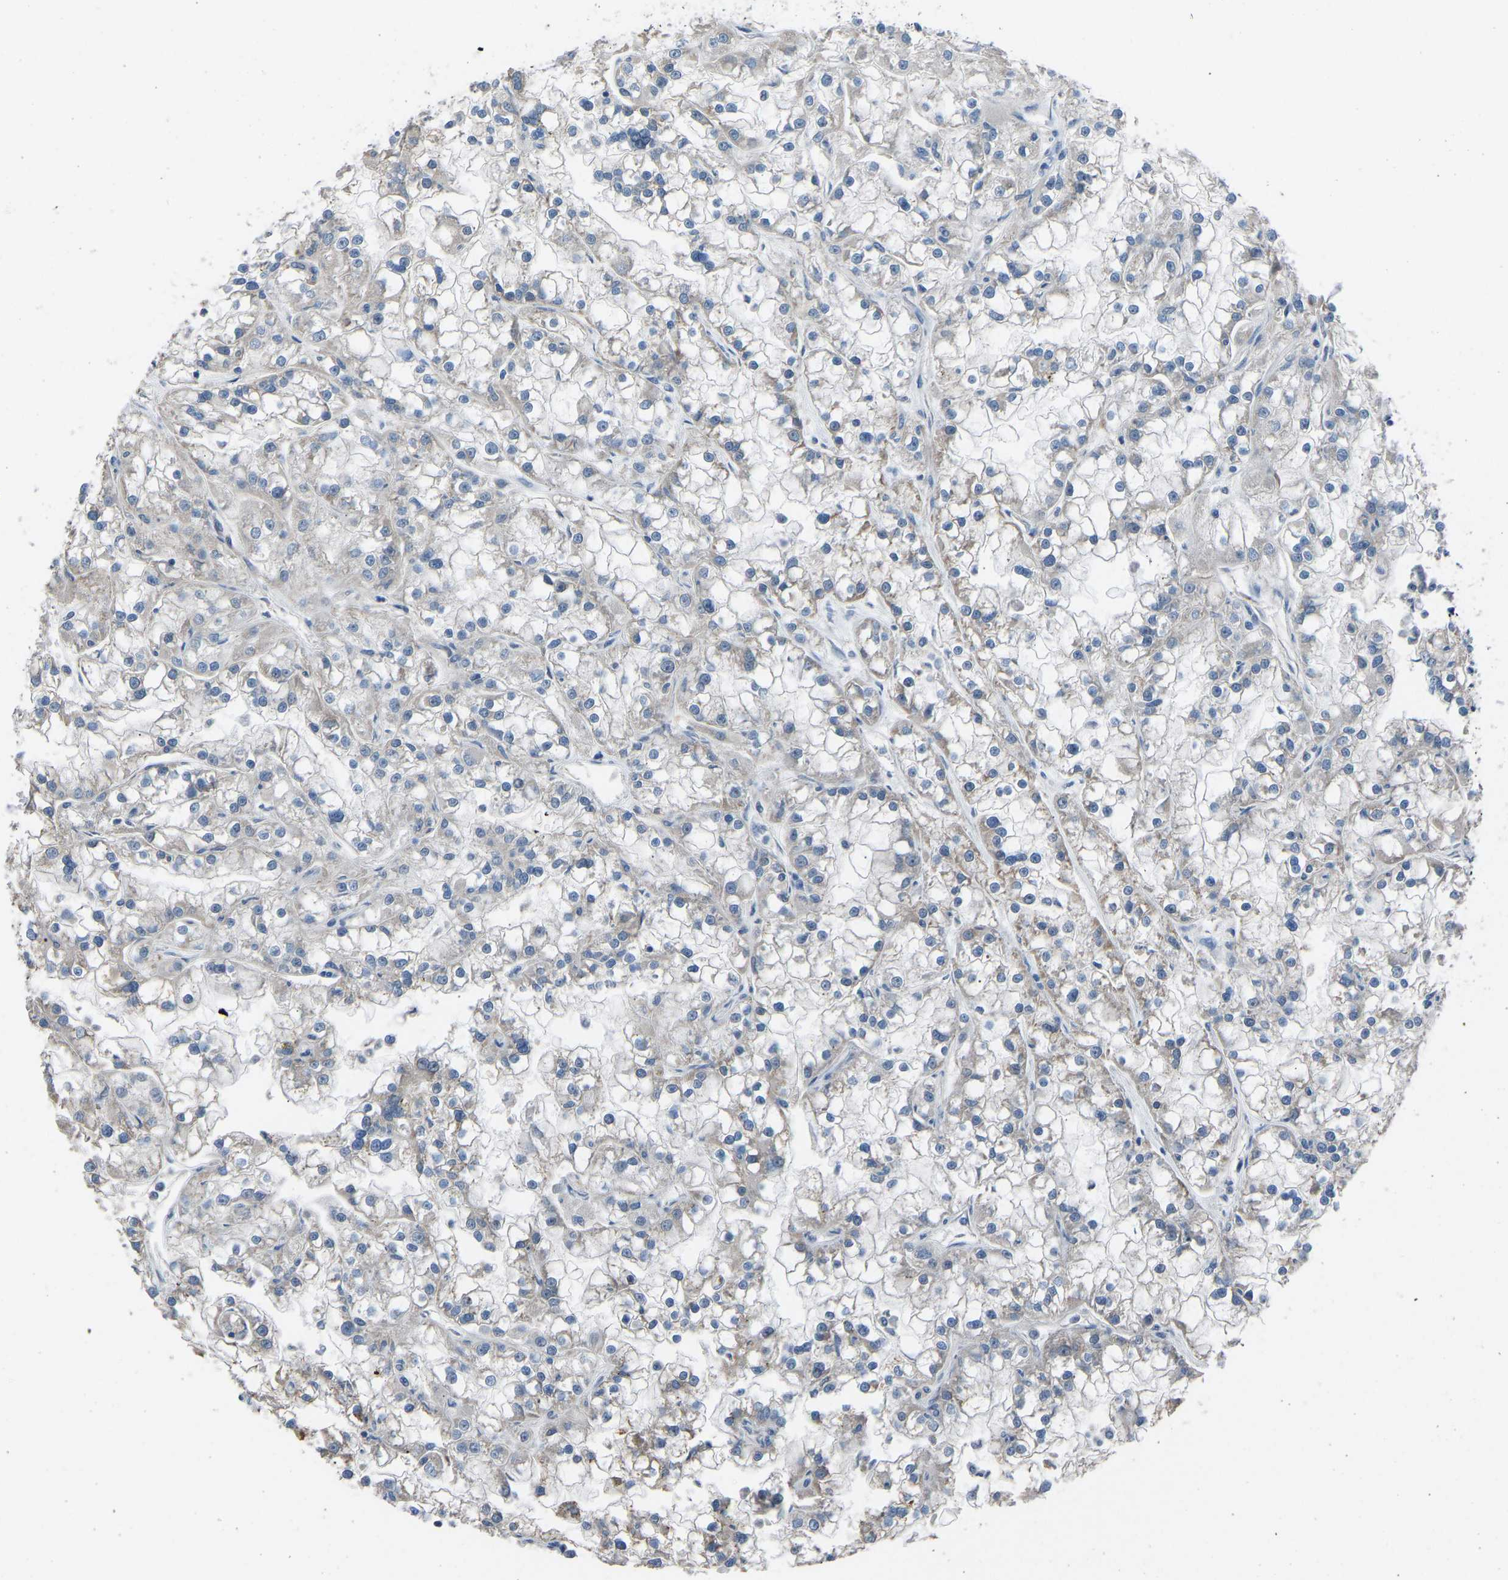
{"staining": {"intensity": "negative", "quantity": "none", "location": "none"}, "tissue": "renal cancer", "cell_type": "Tumor cells", "image_type": "cancer", "snomed": [{"axis": "morphology", "description": "Adenocarcinoma, NOS"}, {"axis": "topography", "description": "Kidney"}], "caption": "There is no significant staining in tumor cells of renal adenocarcinoma. Brightfield microscopy of immunohistochemistry stained with DAB (3,3'-diaminobenzidine) (brown) and hematoxylin (blue), captured at high magnification.", "gene": "CDK2AP1", "patient": {"sex": "female", "age": 52}}